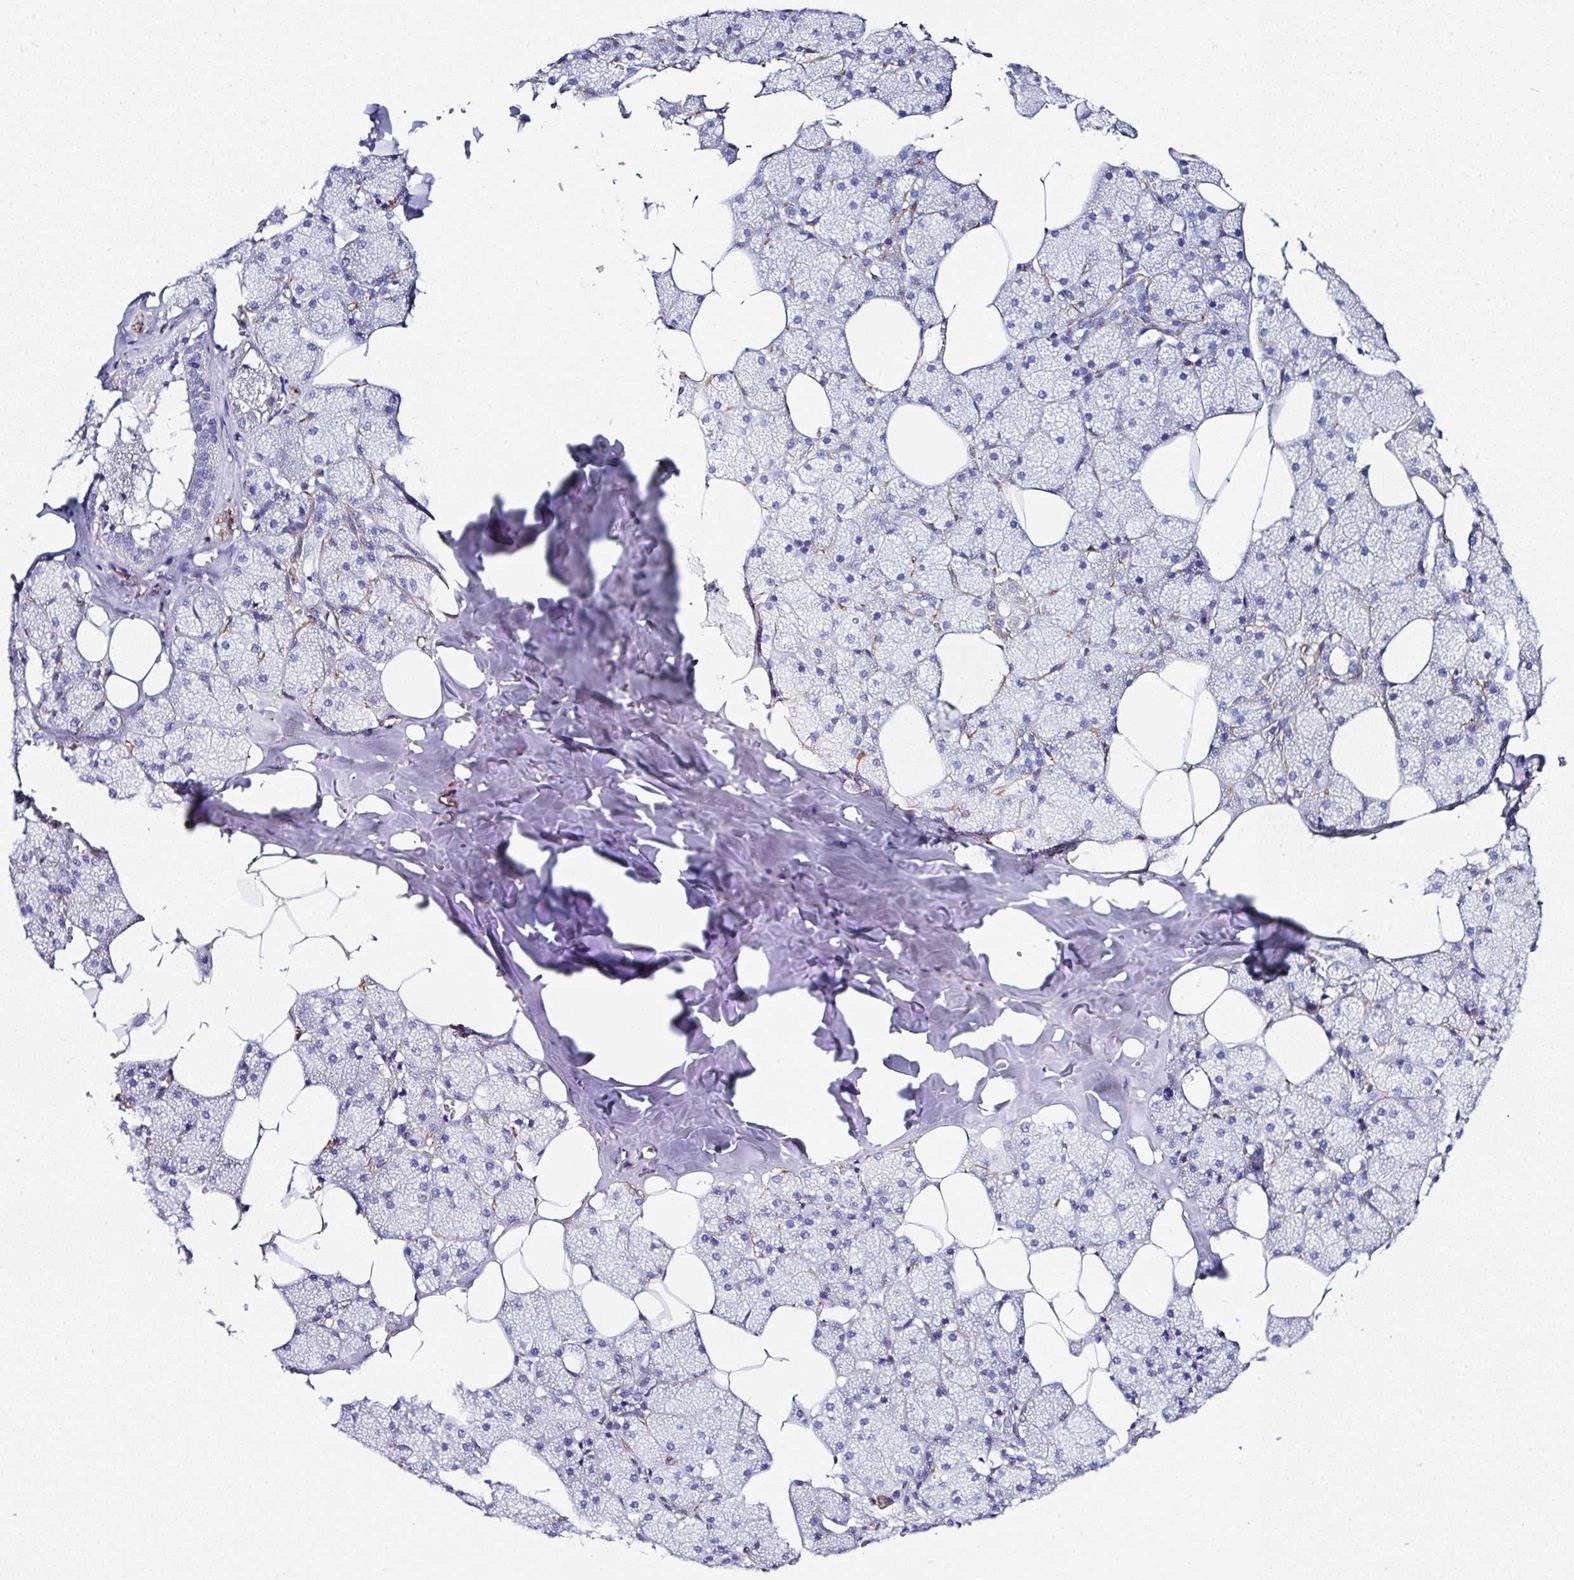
{"staining": {"intensity": "negative", "quantity": "none", "location": "none"}, "tissue": "salivary gland", "cell_type": "Glandular cells", "image_type": "normal", "snomed": [{"axis": "morphology", "description": "Normal tissue, NOS"}, {"axis": "topography", "description": "Salivary gland"}, {"axis": "topography", "description": "Peripheral nerve tissue"}], "caption": "Salivary gland stained for a protein using immunohistochemistry (IHC) demonstrates no staining glandular cells.", "gene": "PPFIA4", "patient": {"sex": "male", "age": 38}}